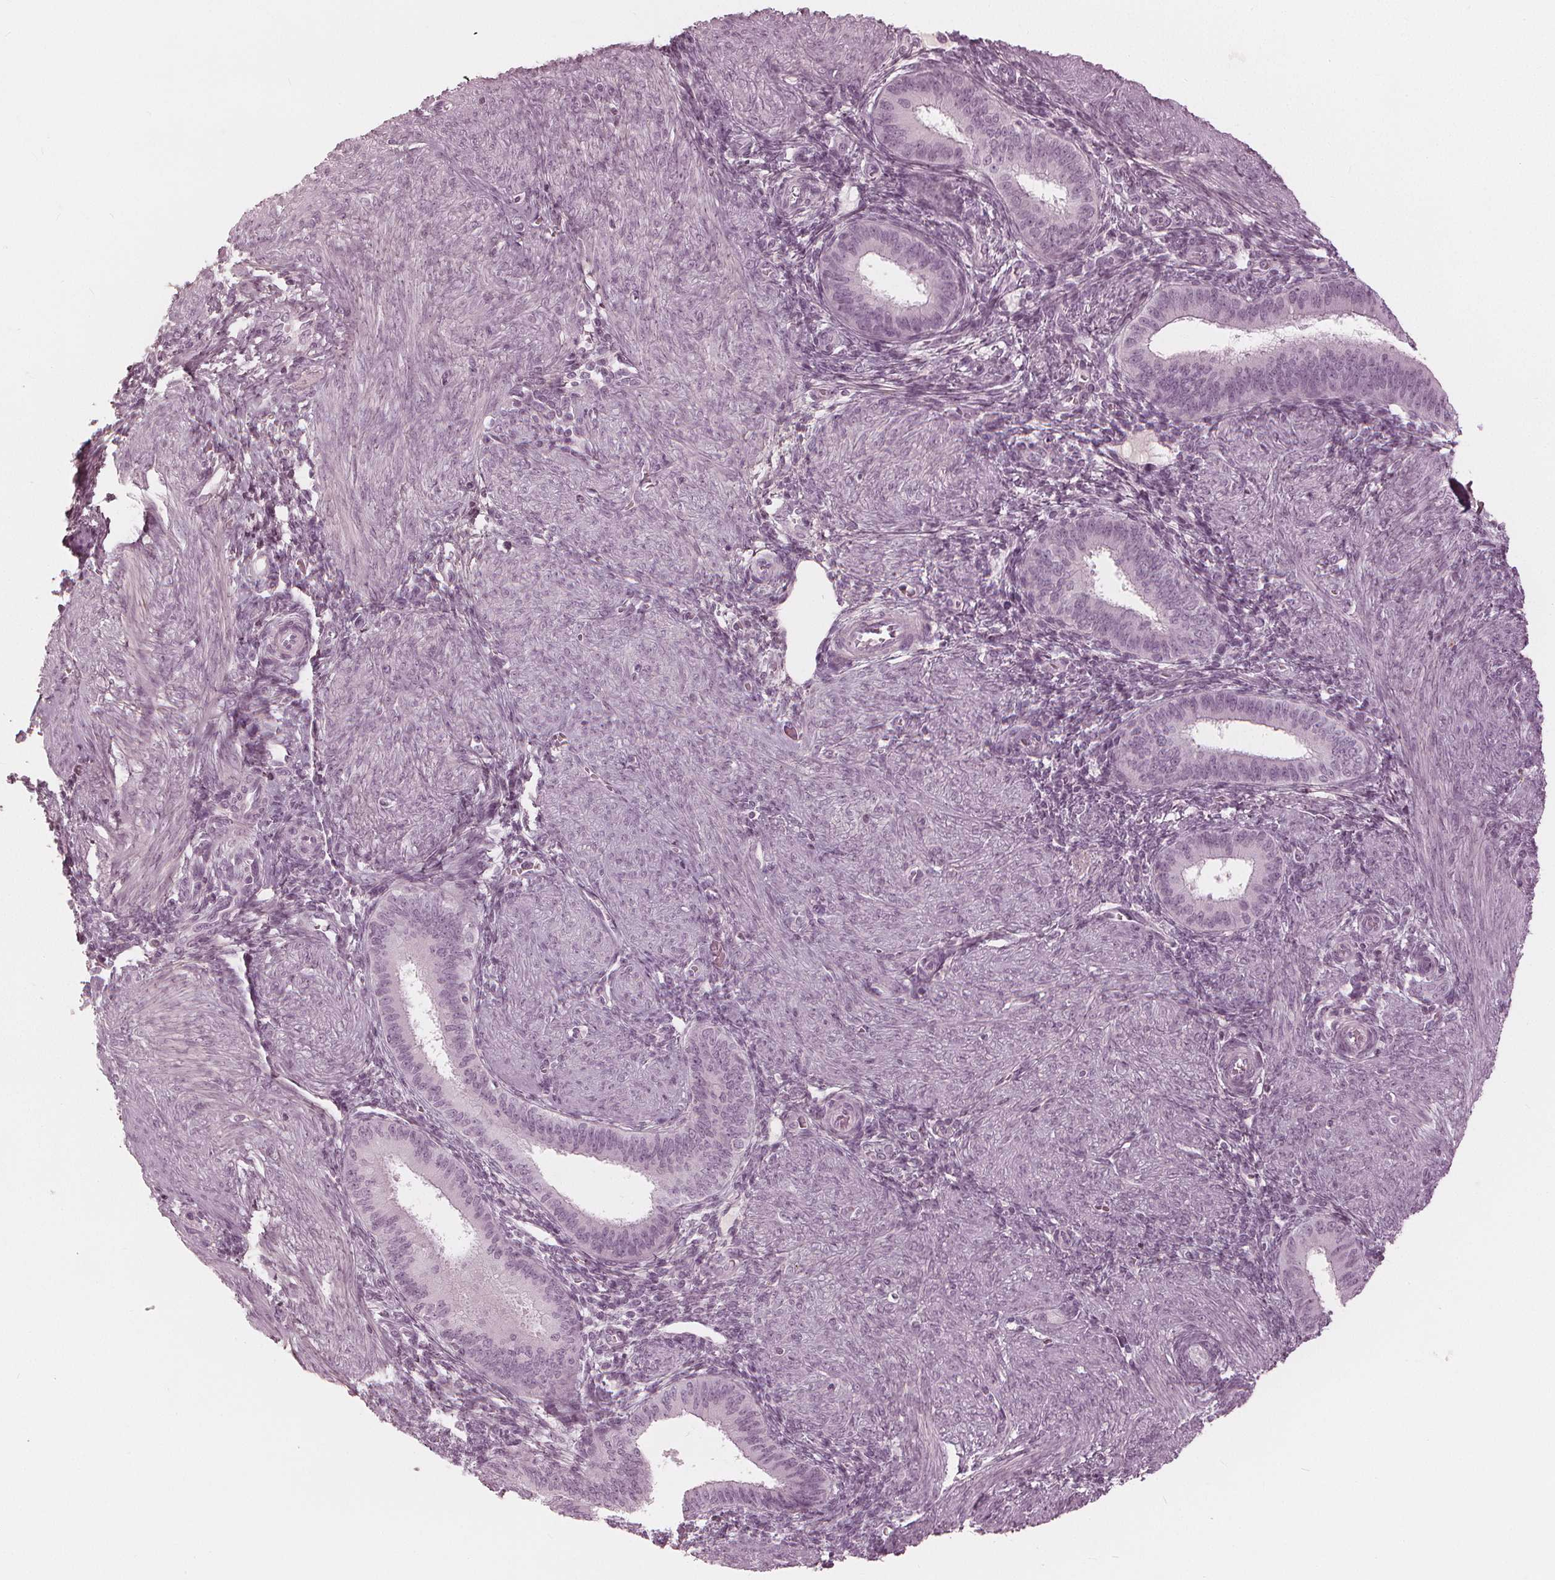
{"staining": {"intensity": "negative", "quantity": "none", "location": "none"}, "tissue": "endometrium", "cell_type": "Cells in endometrial stroma", "image_type": "normal", "snomed": [{"axis": "morphology", "description": "Normal tissue, NOS"}, {"axis": "topography", "description": "Endometrium"}], "caption": "This is an immunohistochemistry (IHC) photomicrograph of normal human endometrium. There is no staining in cells in endometrial stroma.", "gene": "PAEP", "patient": {"sex": "female", "age": 39}}